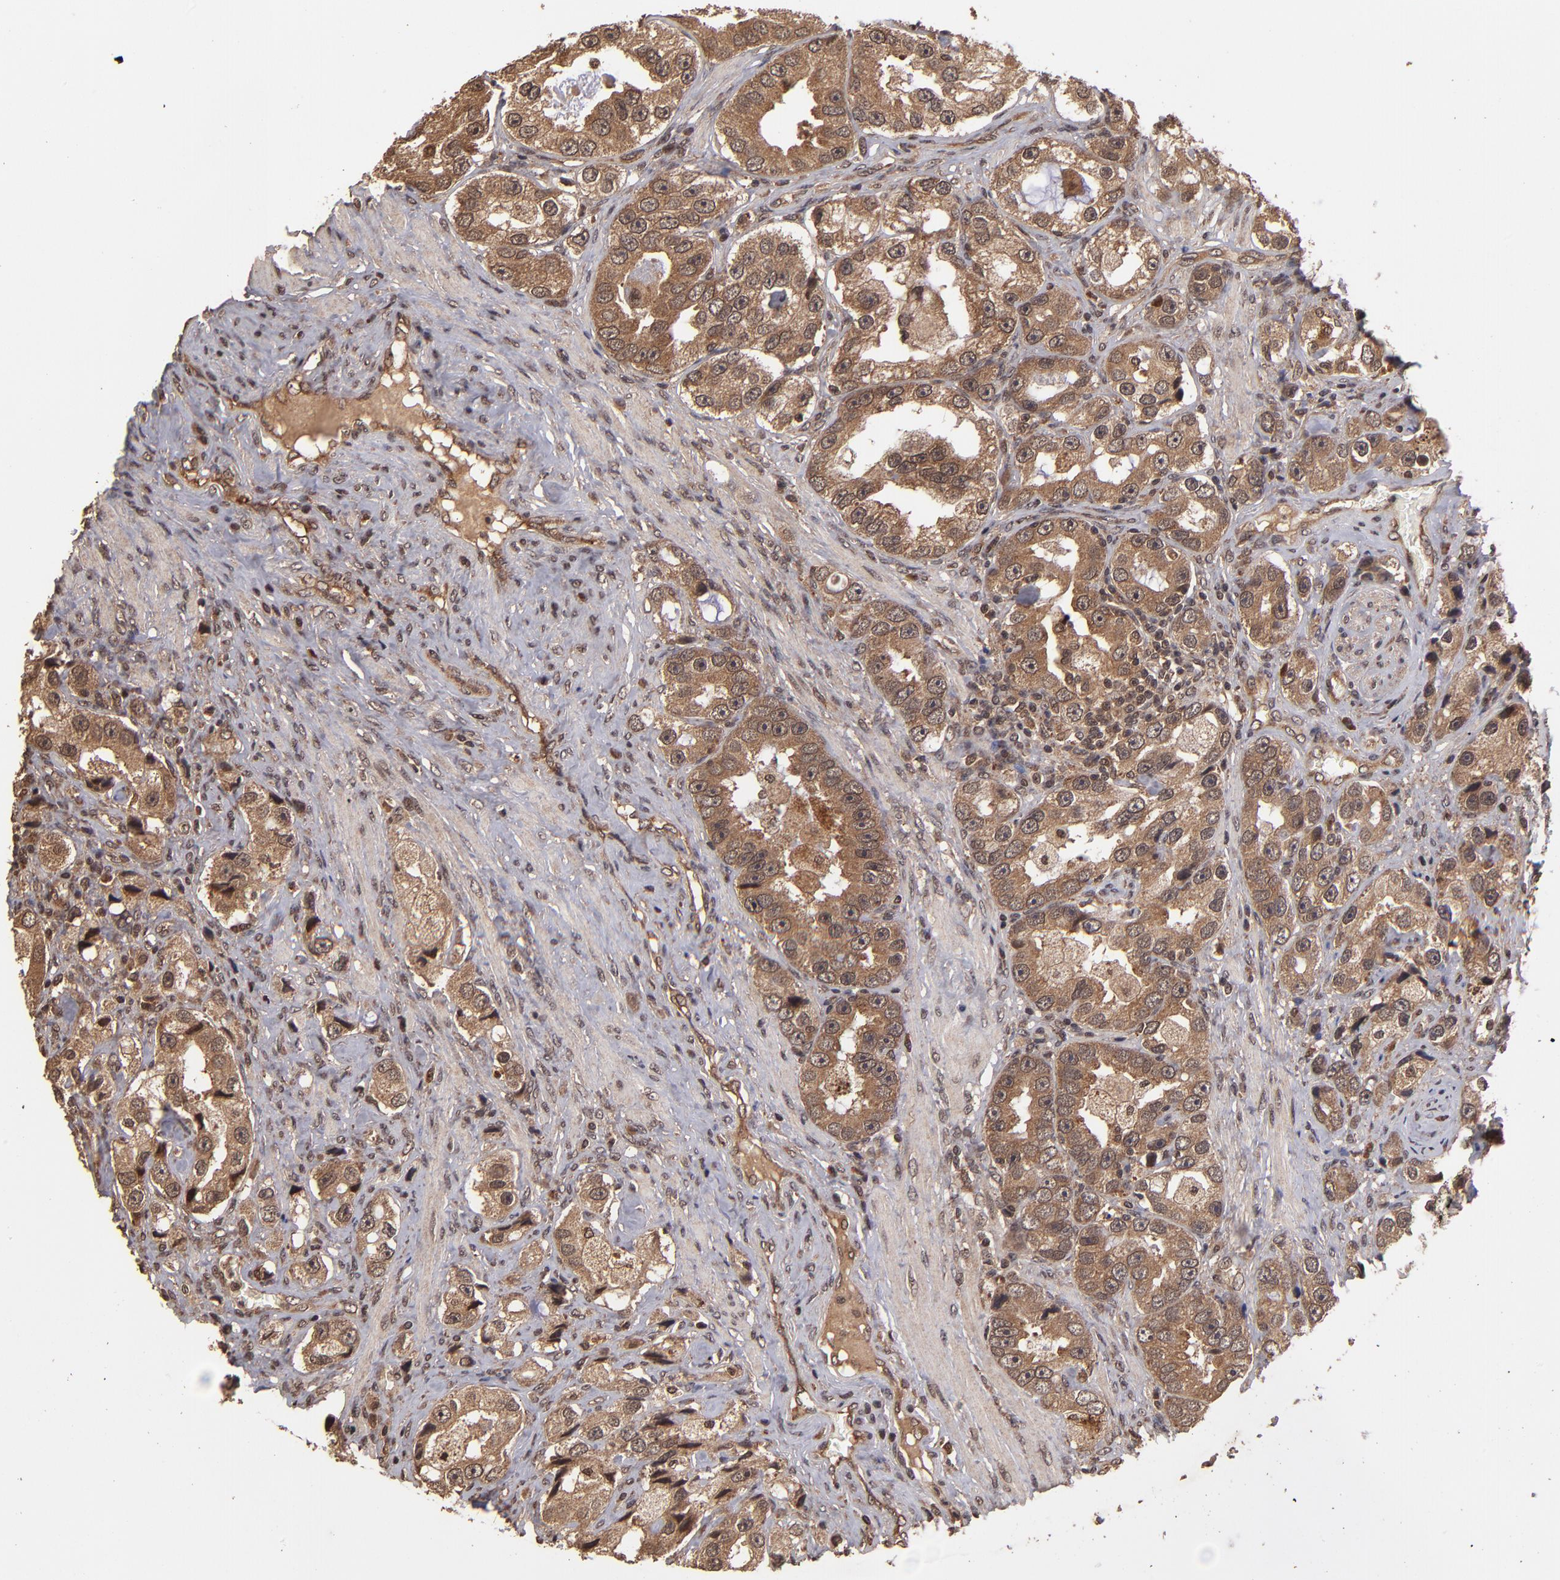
{"staining": {"intensity": "moderate", "quantity": ">75%", "location": "cytoplasmic/membranous"}, "tissue": "prostate cancer", "cell_type": "Tumor cells", "image_type": "cancer", "snomed": [{"axis": "morphology", "description": "Adenocarcinoma, High grade"}, {"axis": "topography", "description": "Prostate"}], "caption": "Prostate high-grade adenocarcinoma stained for a protein reveals moderate cytoplasmic/membranous positivity in tumor cells. The staining is performed using DAB (3,3'-diaminobenzidine) brown chromogen to label protein expression. The nuclei are counter-stained blue using hematoxylin.", "gene": "NFE2L2", "patient": {"sex": "male", "age": 63}}